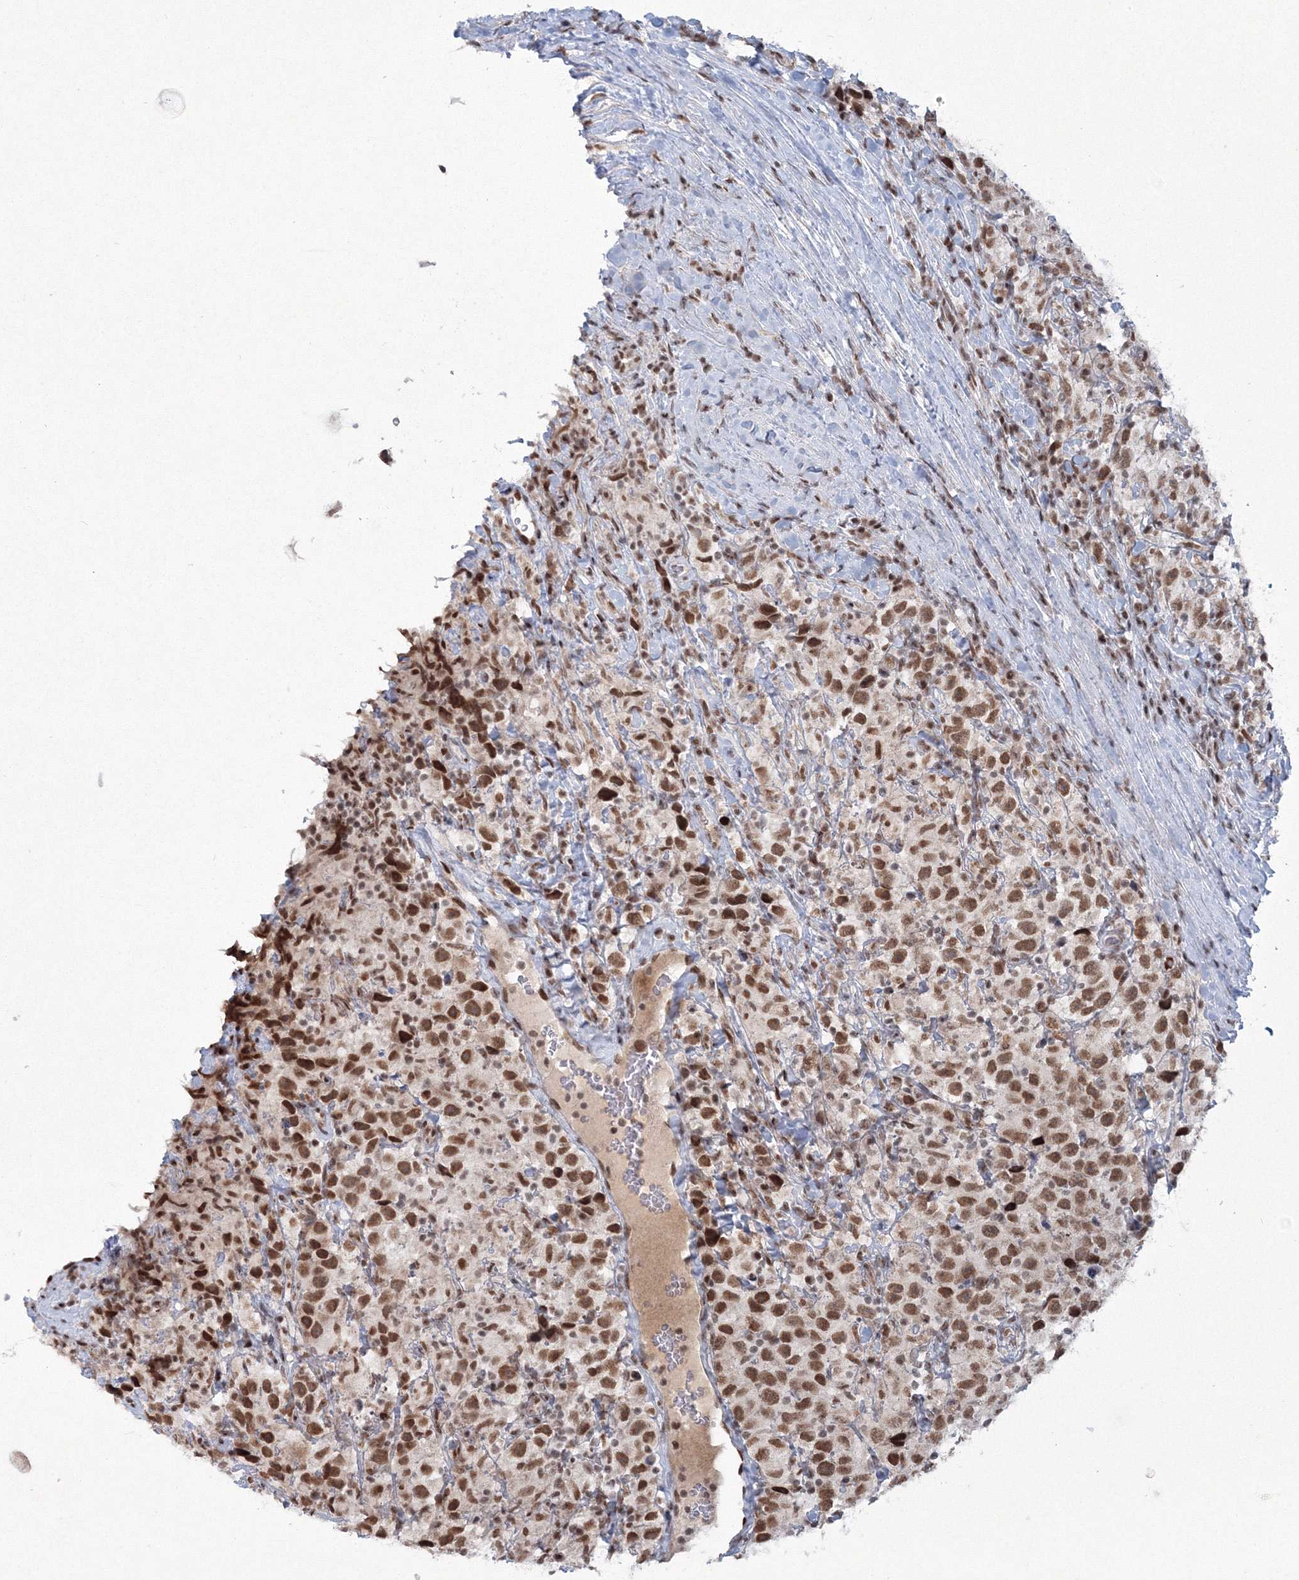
{"staining": {"intensity": "moderate", "quantity": ">75%", "location": "nuclear"}, "tissue": "testis cancer", "cell_type": "Tumor cells", "image_type": "cancer", "snomed": [{"axis": "morphology", "description": "Seminoma, NOS"}, {"axis": "topography", "description": "Testis"}], "caption": "Human seminoma (testis) stained with a brown dye shows moderate nuclear positive expression in about >75% of tumor cells.", "gene": "C3orf33", "patient": {"sex": "male", "age": 41}}